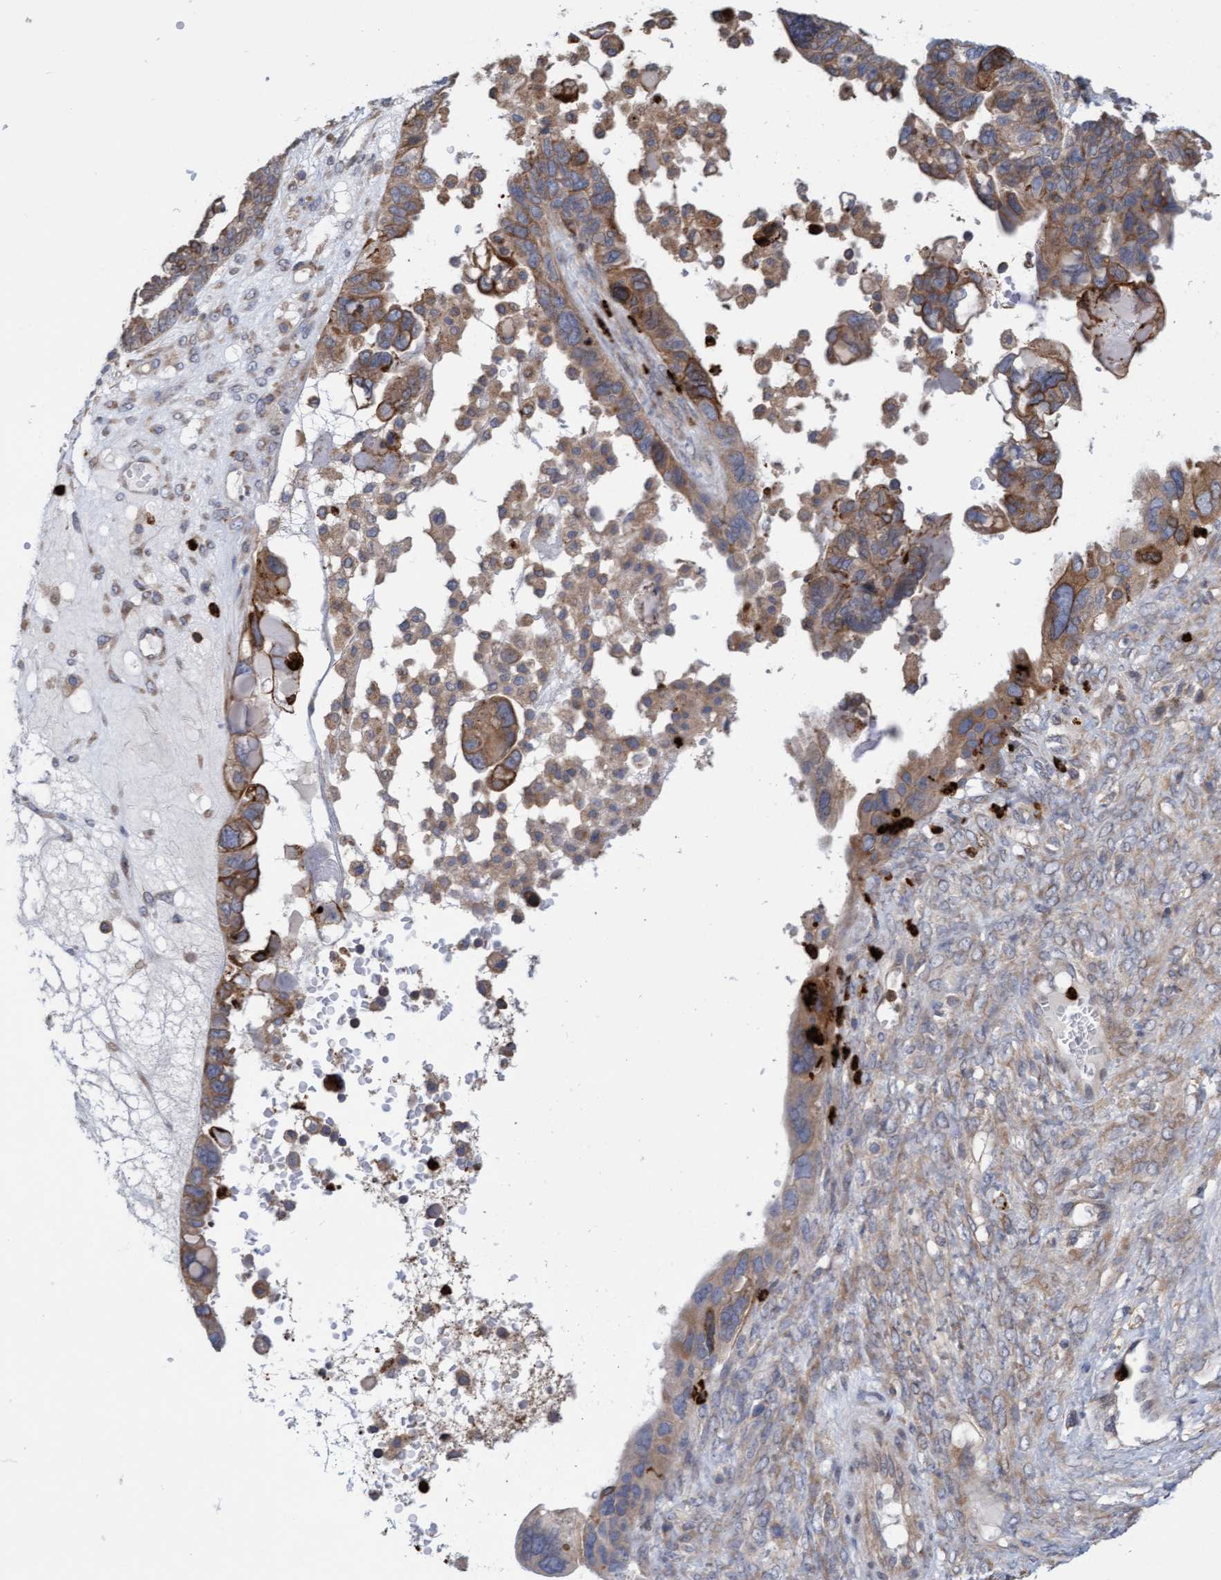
{"staining": {"intensity": "moderate", "quantity": "25%-75%", "location": "cytoplasmic/membranous"}, "tissue": "ovarian cancer", "cell_type": "Tumor cells", "image_type": "cancer", "snomed": [{"axis": "morphology", "description": "Cystadenocarcinoma, serous, NOS"}, {"axis": "topography", "description": "Ovary"}], "caption": "Protein expression analysis of human ovarian serous cystadenocarcinoma reveals moderate cytoplasmic/membranous expression in approximately 25%-75% of tumor cells. (DAB IHC, brown staining for protein, blue staining for nuclei).", "gene": "MMP8", "patient": {"sex": "female", "age": 79}}